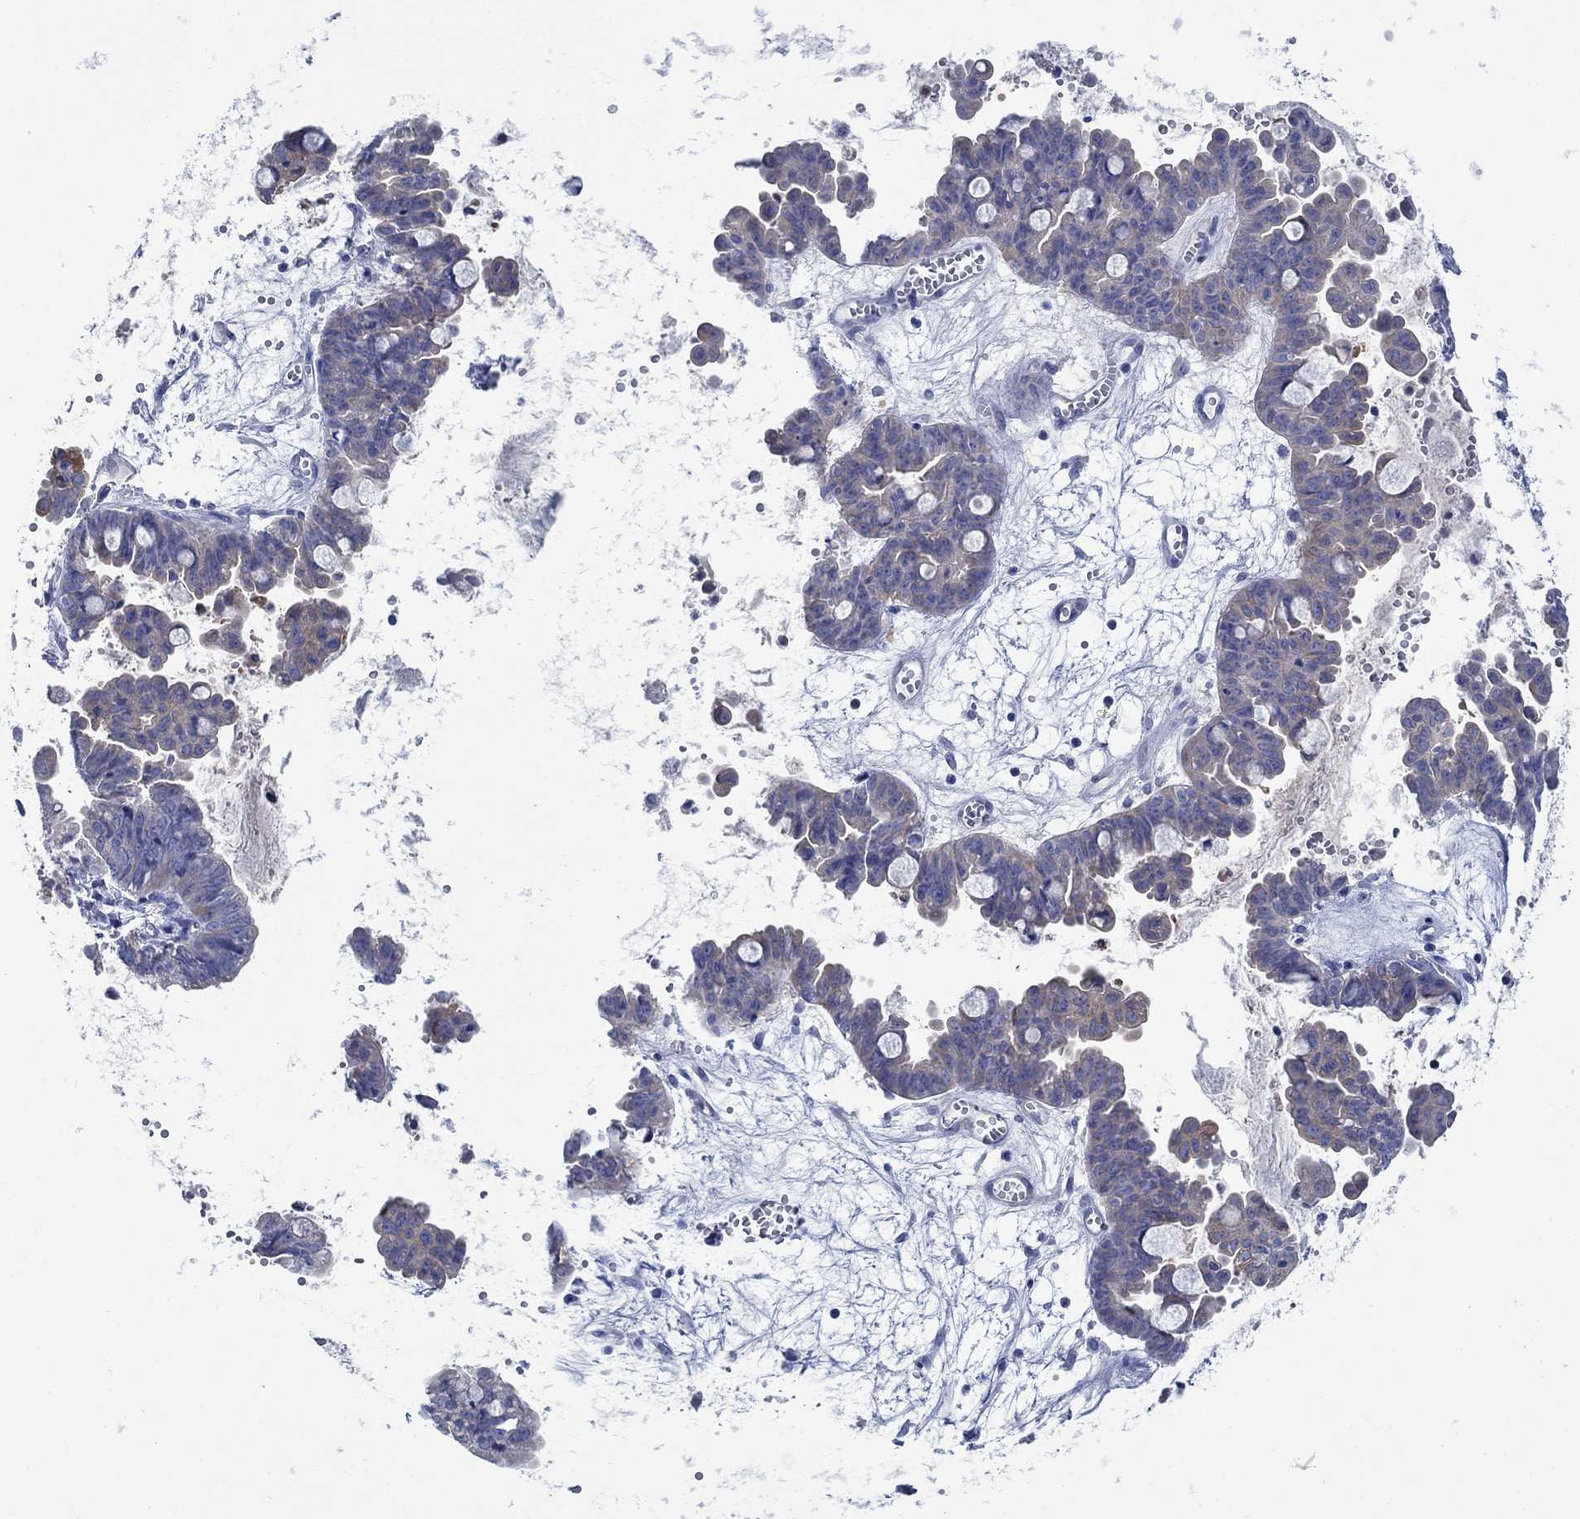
{"staining": {"intensity": "weak", "quantity": "<25%", "location": "cytoplasmic/membranous"}, "tissue": "ovarian cancer", "cell_type": "Tumor cells", "image_type": "cancer", "snomed": [{"axis": "morphology", "description": "Cystadenocarcinoma, mucinous, NOS"}, {"axis": "topography", "description": "Ovary"}], "caption": "Mucinous cystadenocarcinoma (ovarian) was stained to show a protein in brown. There is no significant staining in tumor cells. Brightfield microscopy of IHC stained with DAB (3,3'-diaminobenzidine) (brown) and hematoxylin (blue), captured at high magnification.", "gene": "TRIM16", "patient": {"sex": "female", "age": 63}}